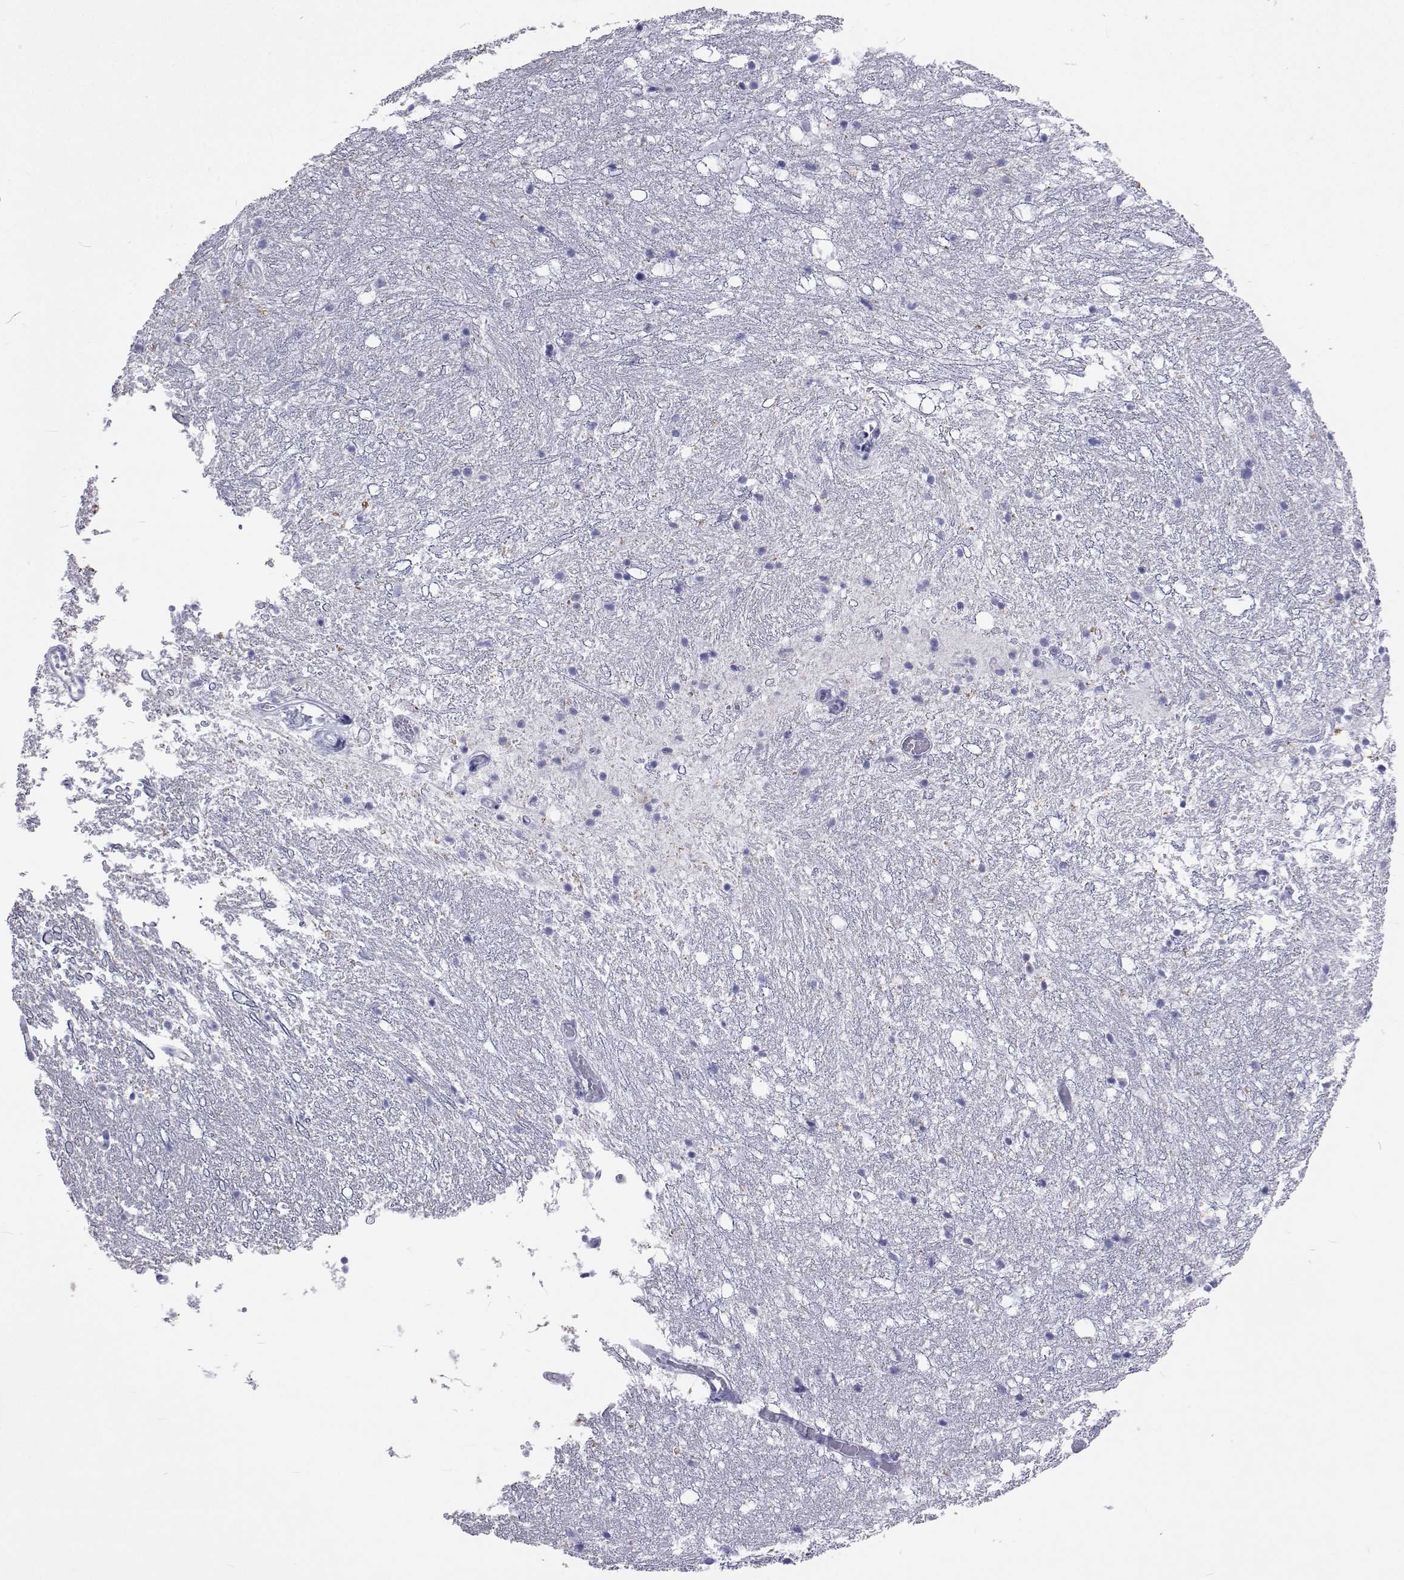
{"staining": {"intensity": "negative", "quantity": "none", "location": "none"}, "tissue": "hippocampus", "cell_type": "Glial cells", "image_type": "normal", "snomed": [{"axis": "morphology", "description": "Normal tissue, NOS"}, {"axis": "topography", "description": "Hippocampus"}], "caption": "This is an IHC image of unremarkable human hippocampus. There is no positivity in glial cells.", "gene": "UMODL1", "patient": {"sex": "female", "age": 52}}